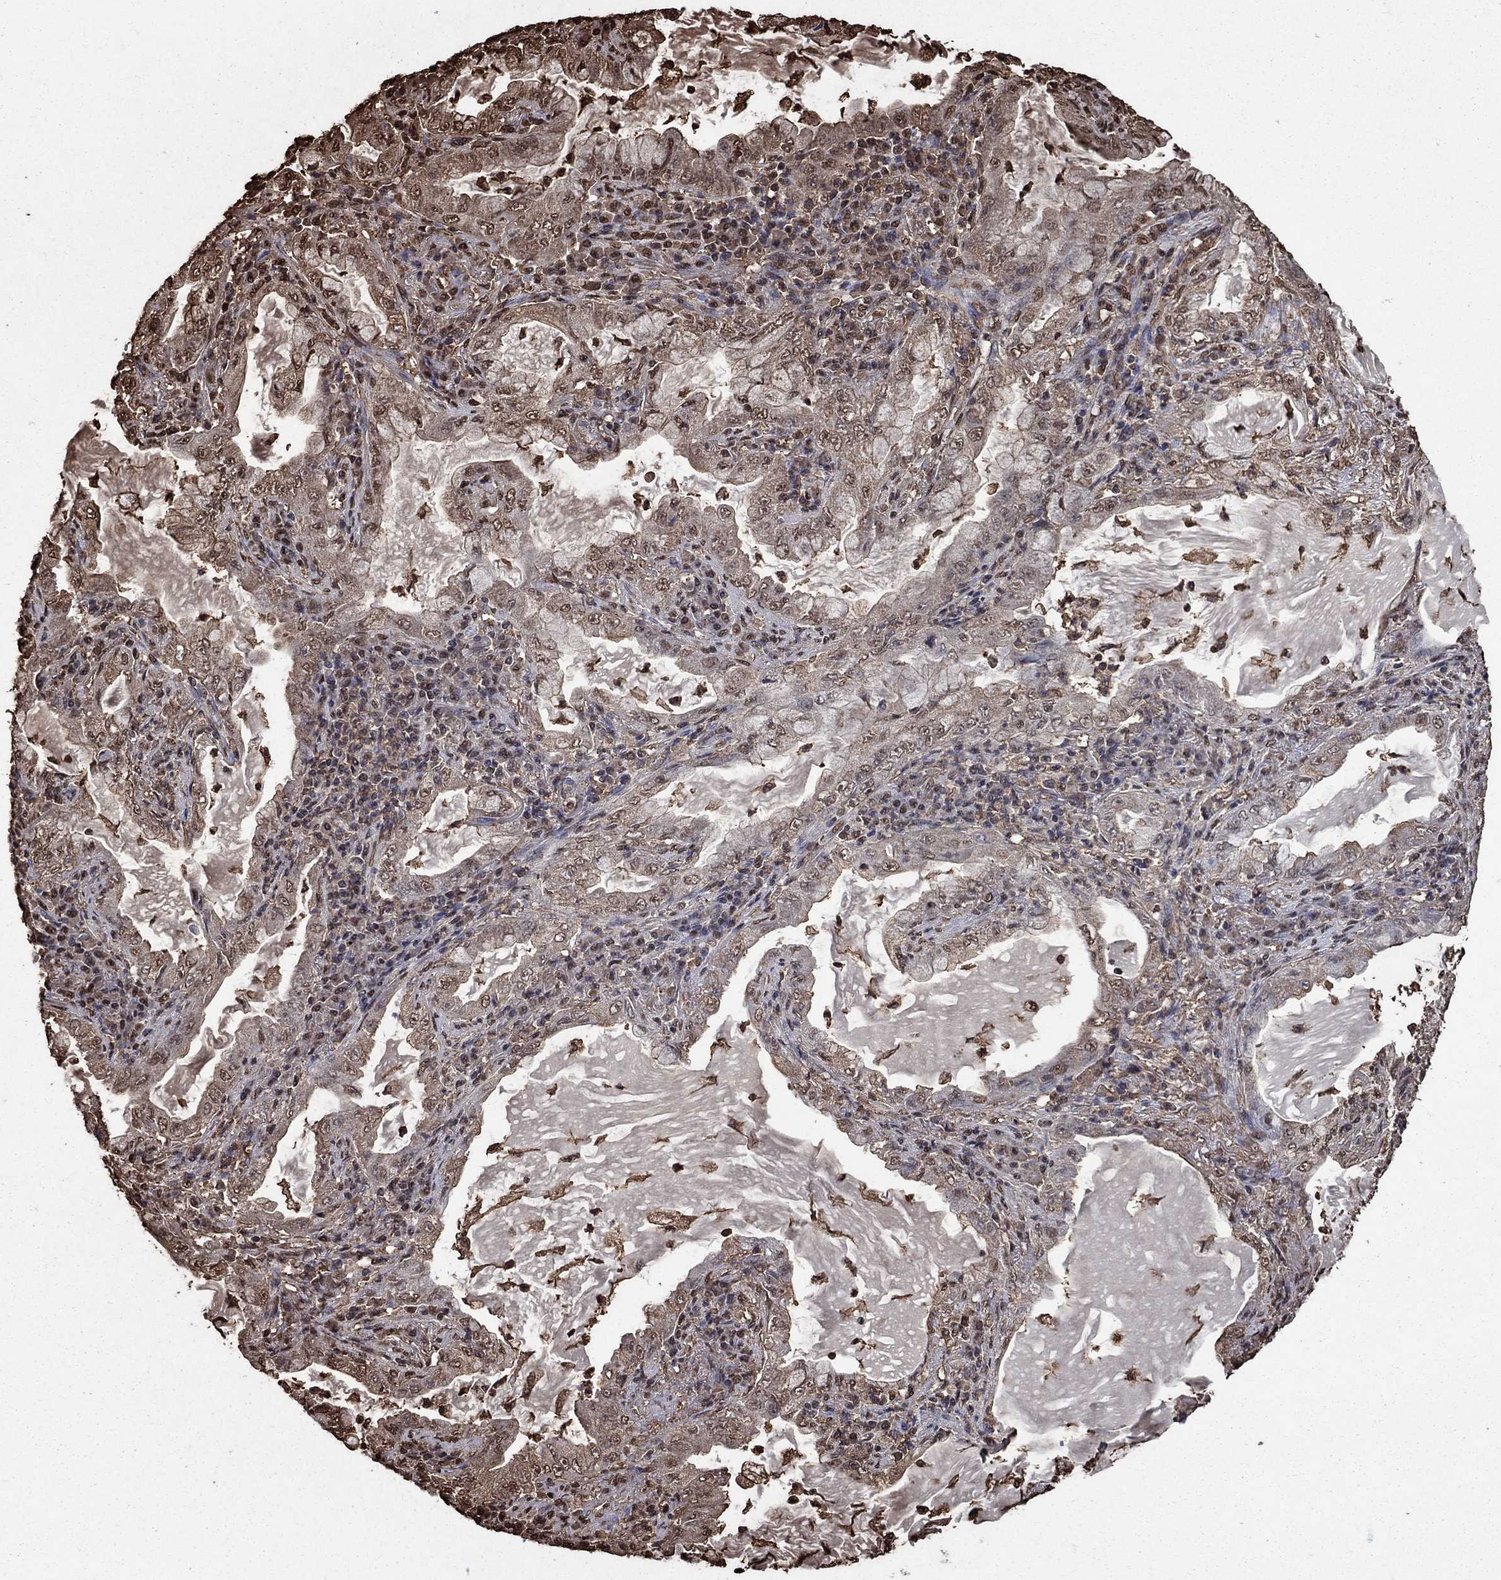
{"staining": {"intensity": "weak", "quantity": "25%-75%", "location": "cytoplasmic/membranous"}, "tissue": "lung cancer", "cell_type": "Tumor cells", "image_type": "cancer", "snomed": [{"axis": "morphology", "description": "Adenocarcinoma, NOS"}, {"axis": "topography", "description": "Lung"}], "caption": "Immunohistochemical staining of lung cancer reveals weak cytoplasmic/membranous protein positivity in approximately 25%-75% of tumor cells.", "gene": "GAPDH", "patient": {"sex": "female", "age": 73}}